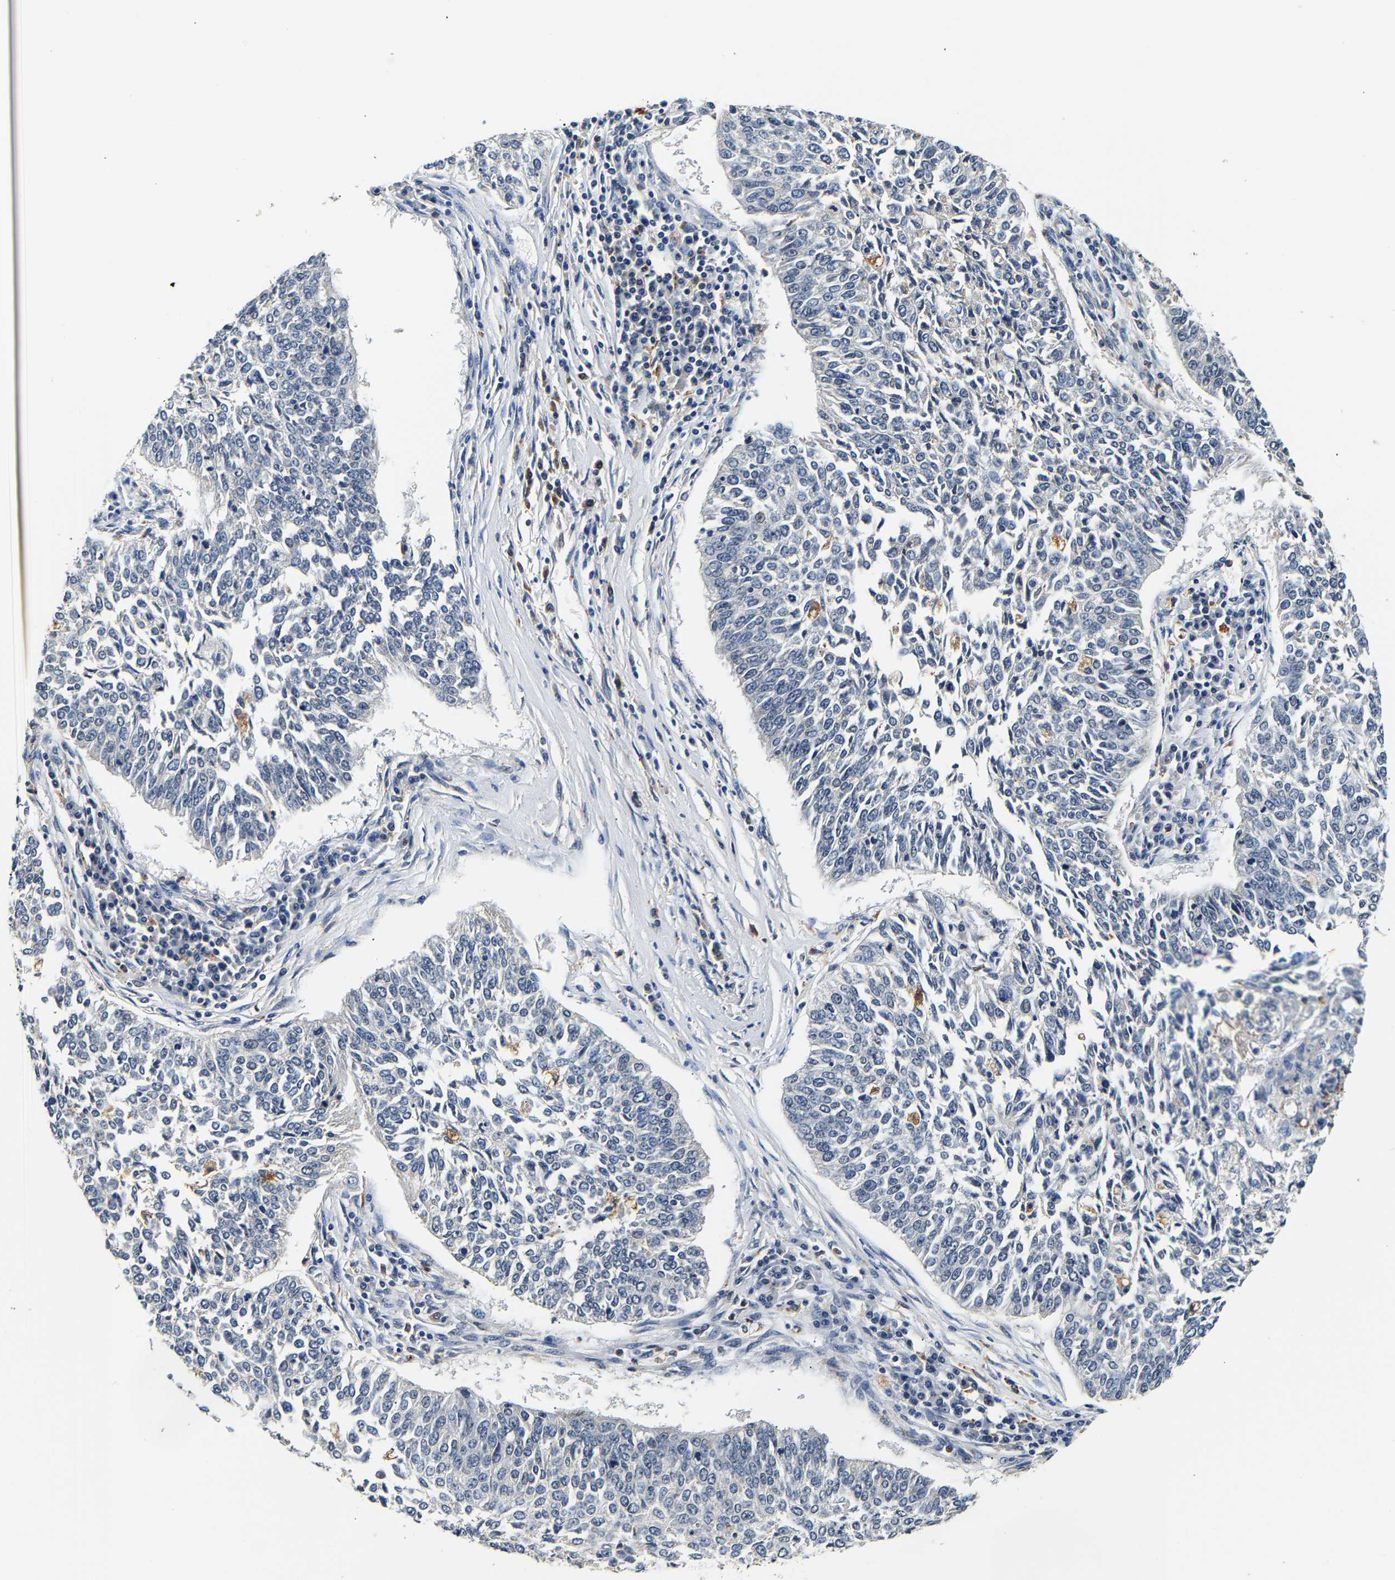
{"staining": {"intensity": "negative", "quantity": "none", "location": "none"}, "tissue": "lung cancer", "cell_type": "Tumor cells", "image_type": "cancer", "snomed": [{"axis": "morphology", "description": "Normal tissue, NOS"}, {"axis": "morphology", "description": "Squamous cell carcinoma, NOS"}, {"axis": "topography", "description": "Cartilage tissue"}, {"axis": "topography", "description": "Bronchus"}, {"axis": "topography", "description": "Lung"}], "caption": "Immunohistochemical staining of human lung squamous cell carcinoma demonstrates no significant expression in tumor cells.", "gene": "SMU1", "patient": {"sex": "female", "age": 49}}